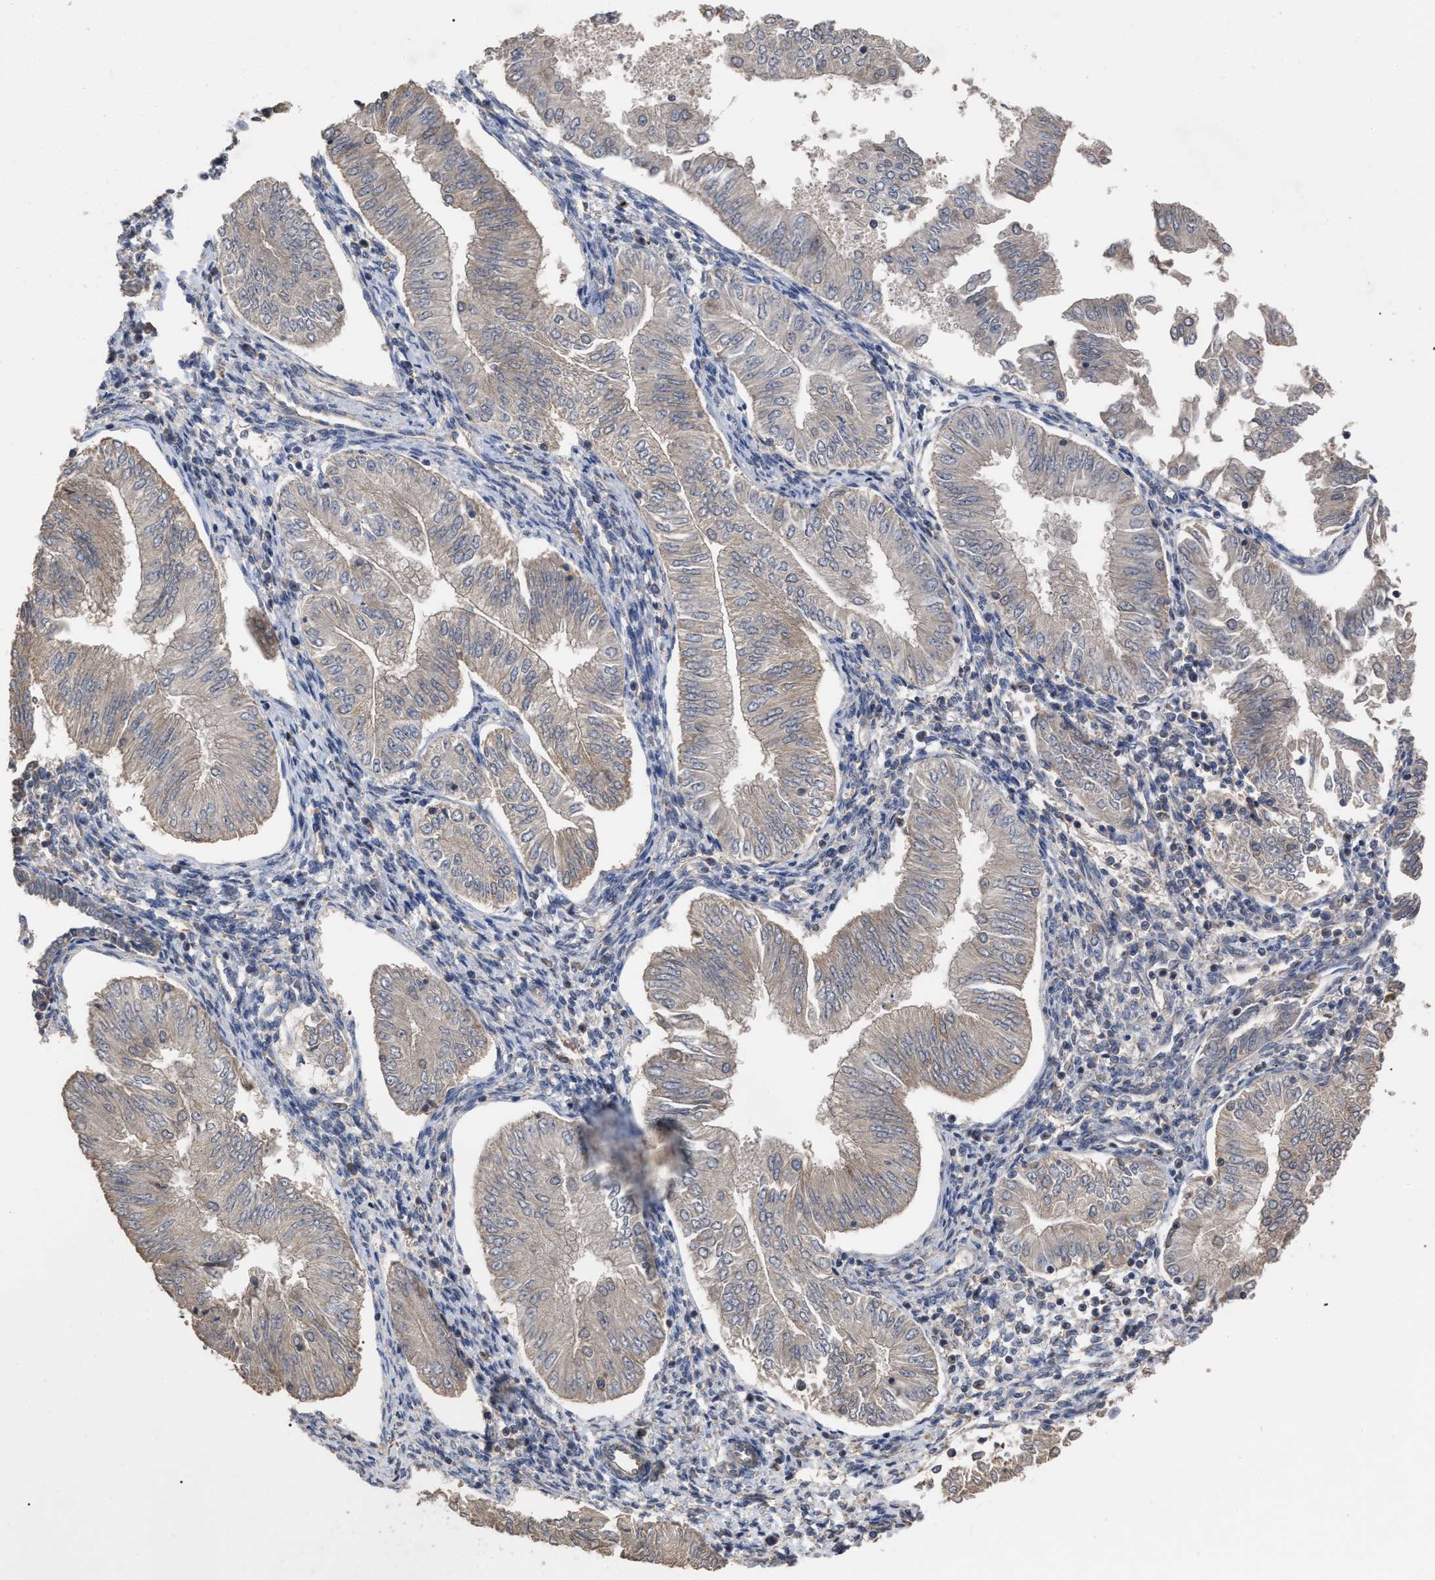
{"staining": {"intensity": "negative", "quantity": "none", "location": "none"}, "tissue": "endometrial cancer", "cell_type": "Tumor cells", "image_type": "cancer", "snomed": [{"axis": "morphology", "description": "Adenocarcinoma, NOS"}, {"axis": "topography", "description": "Endometrium"}], "caption": "IHC of endometrial cancer (adenocarcinoma) exhibits no positivity in tumor cells.", "gene": "BTN2A1", "patient": {"sex": "female", "age": 53}}